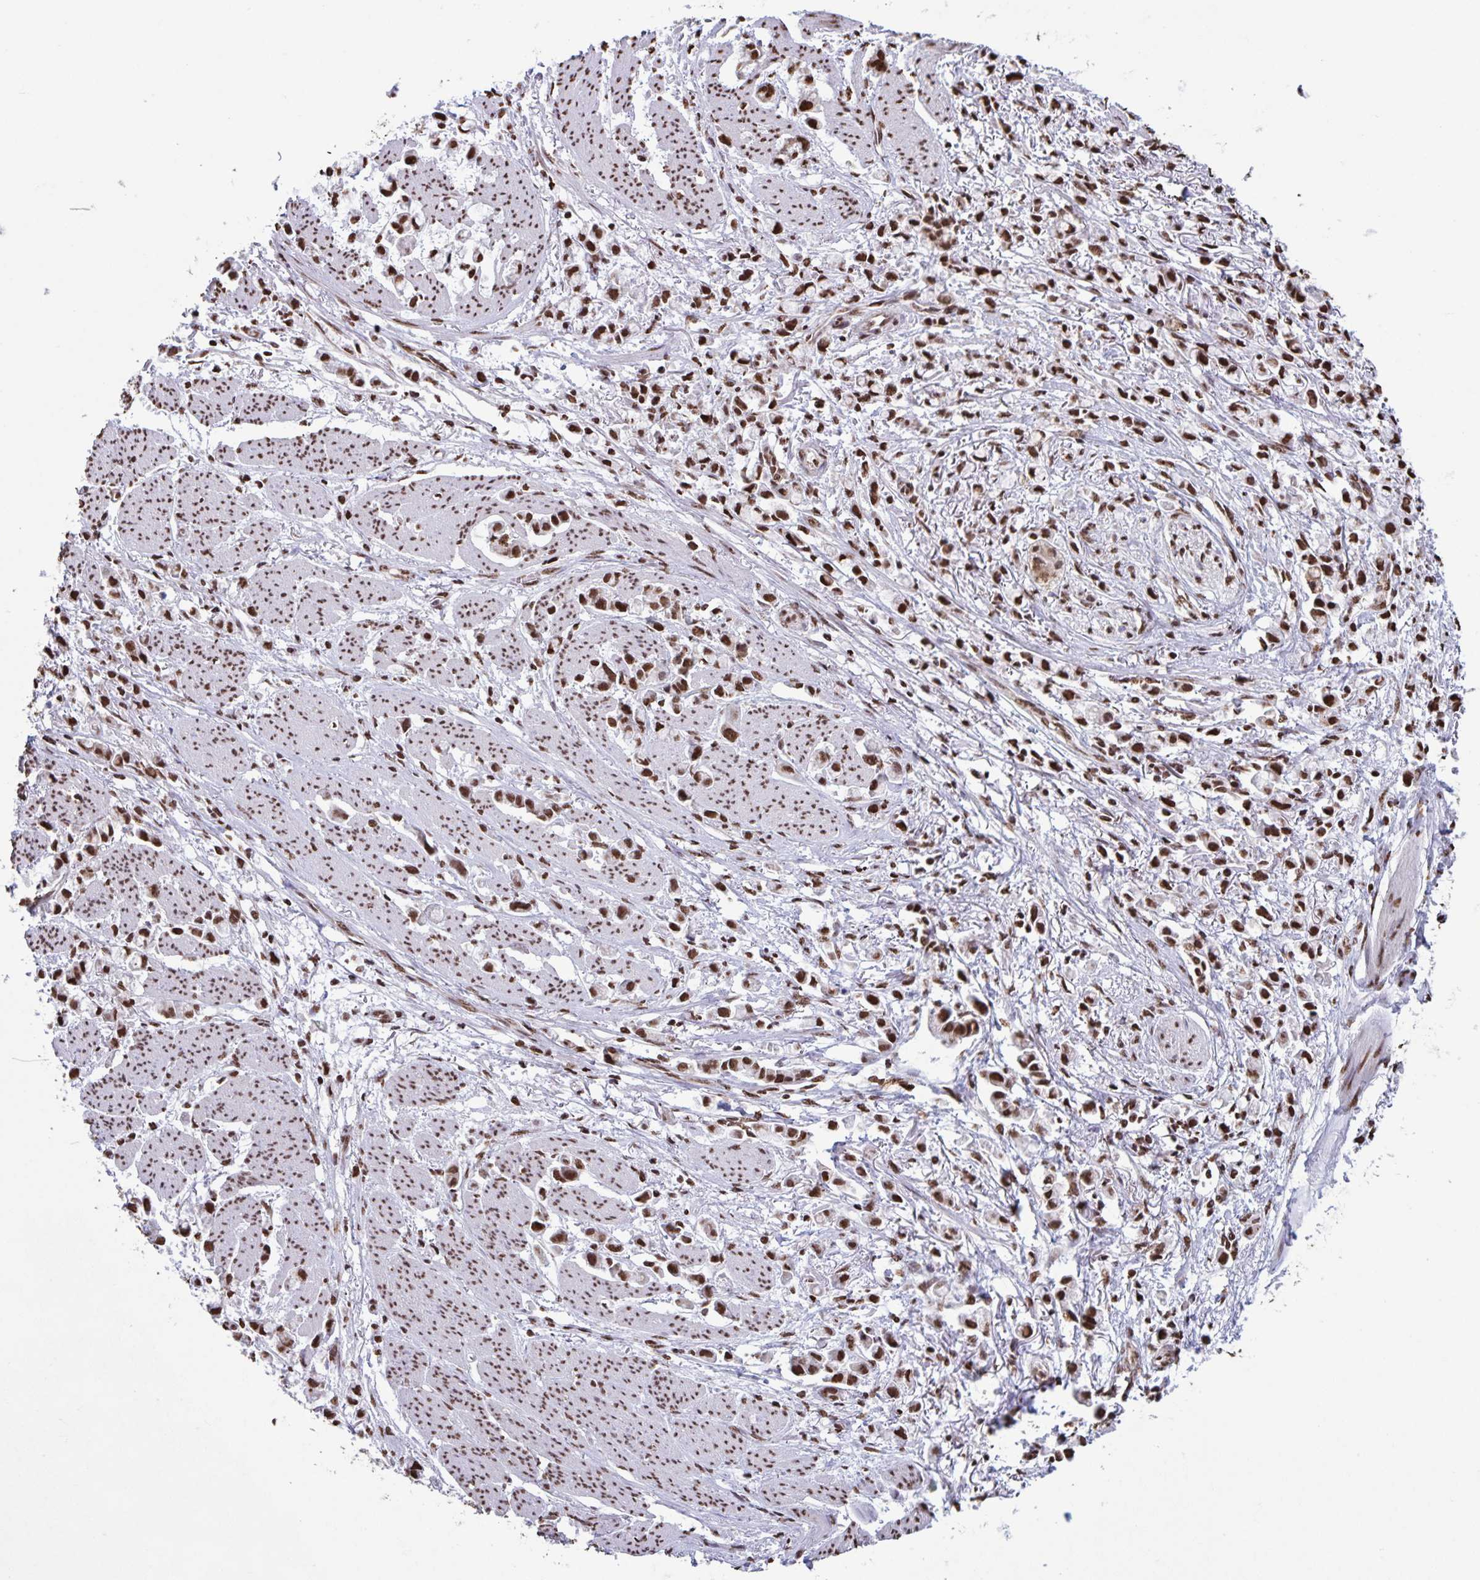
{"staining": {"intensity": "strong", "quantity": ">75%", "location": "nuclear"}, "tissue": "stomach cancer", "cell_type": "Tumor cells", "image_type": "cancer", "snomed": [{"axis": "morphology", "description": "Adenocarcinoma, NOS"}, {"axis": "topography", "description": "Stomach"}], "caption": "Stomach cancer tissue shows strong nuclear positivity in about >75% of tumor cells", "gene": "DUT", "patient": {"sex": "female", "age": 81}}